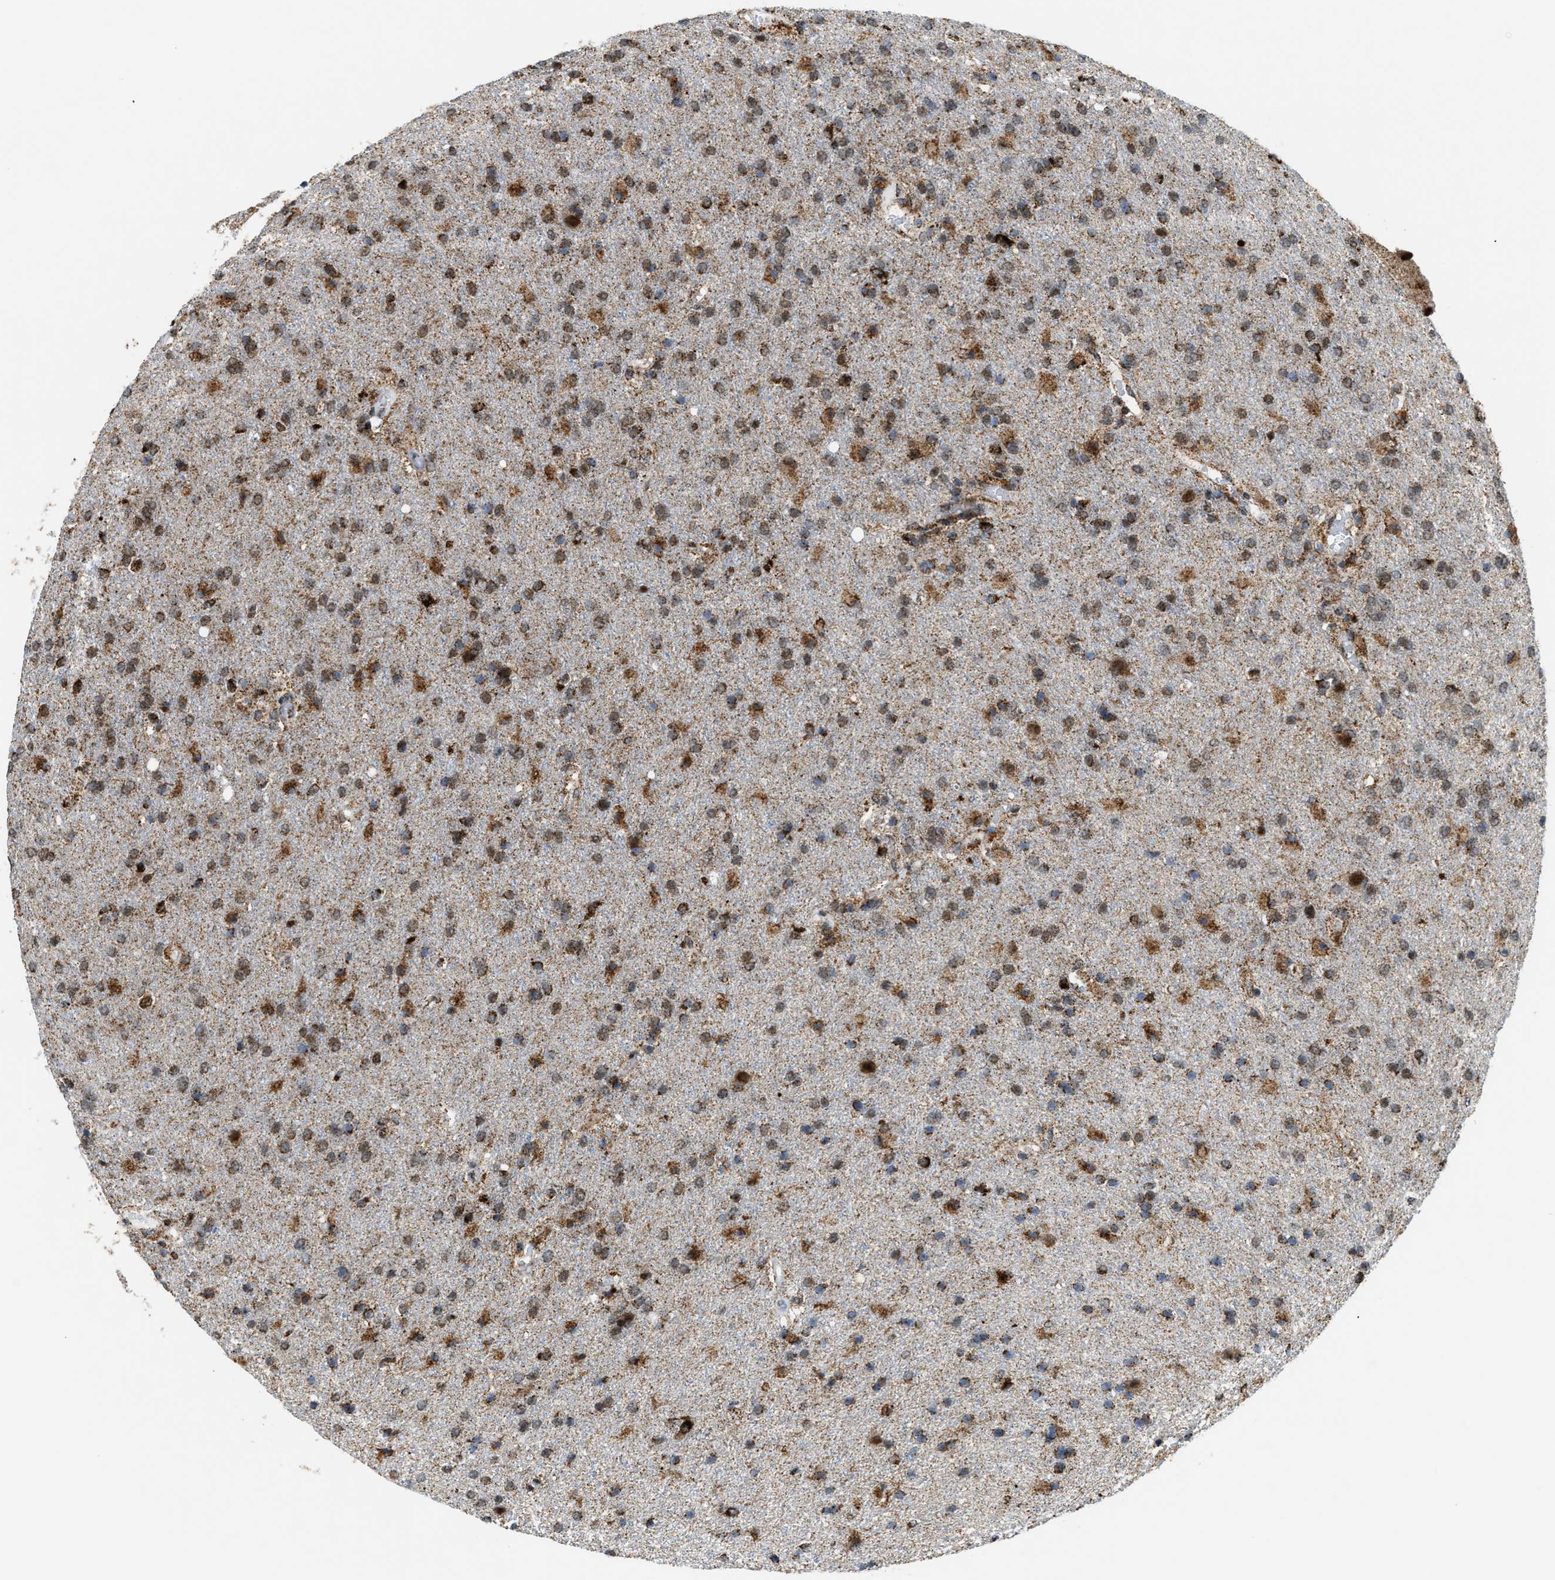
{"staining": {"intensity": "moderate", "quantity": ">75%", "location": "cytoplasmic/membranous,nuclear"}, "tissue": "glioma", "cell_type": "Tumor cells", "image_type": "cancer", "snomed": [{"axis": "morphology", "description": "Glioma, malignant, High grade"}, {"axis": "topography", "description": "Brain"}], "caption": "This is an image of immunohistochemistry (IHC) staining of glioma, which shows moderate positivity in the cytoplasmic/membranous and nuclear of tumor cells.", "gene": "HIBADH", "patient": {"sex": "male", "age": 72}}